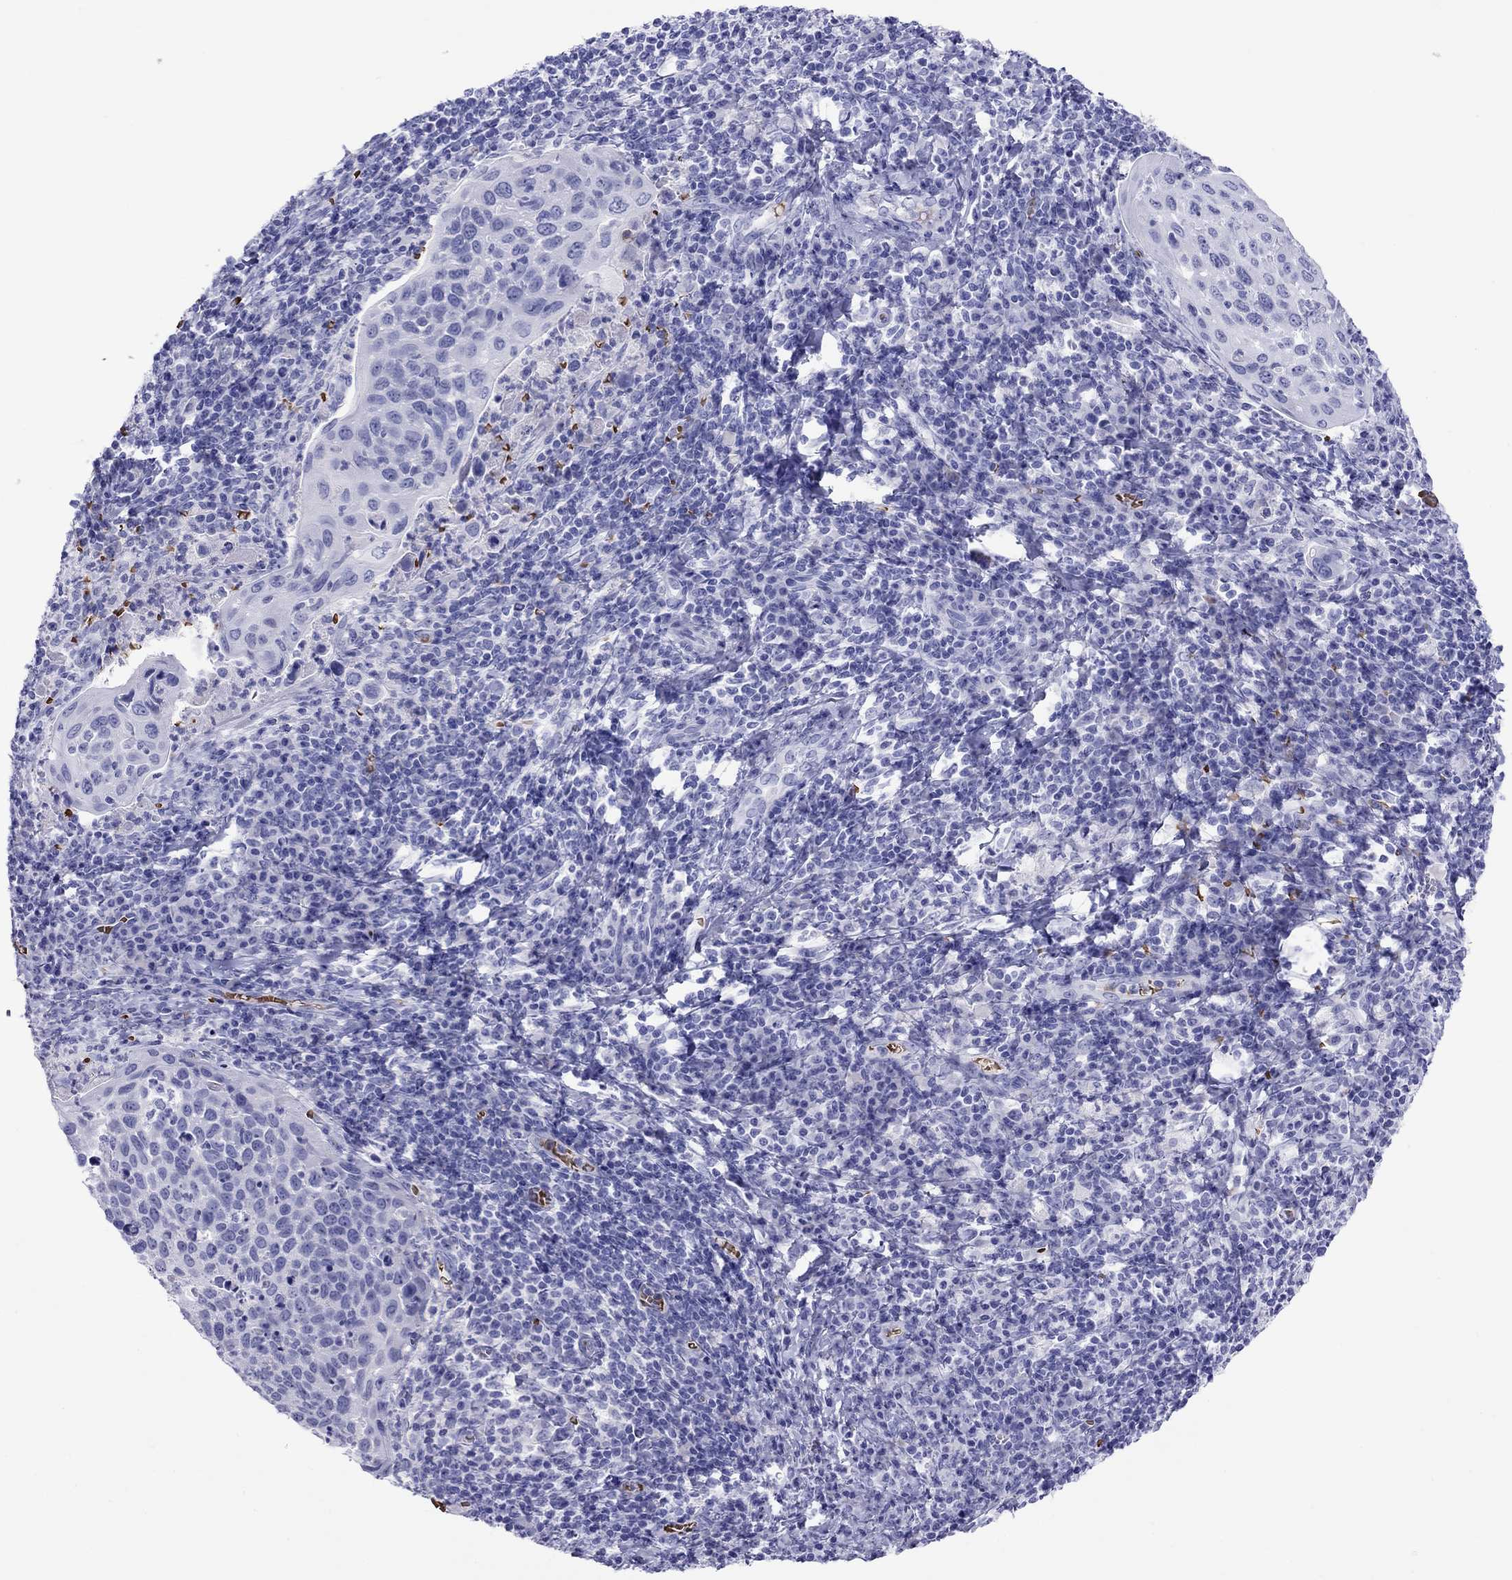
{"staining": {"intensity": "negative", "quantity": "none", "location": "none"}, "tissue": "cervical cancer", "cell_type": "Tumor cells", "image_type": "cancer", "snomed": [{"axis": "morphology", "description": "Squamous cell carcinoma, NOS"}, {"axis": "topography", "description": "Cervix"}], "caption": "Immunohistochemistry (IHC) of human squamous cell carcinoma (cervical) reveals no expression in tumor cells.", "gene": "PTPRN", "patient": {"sex": "female", "age": 54}}